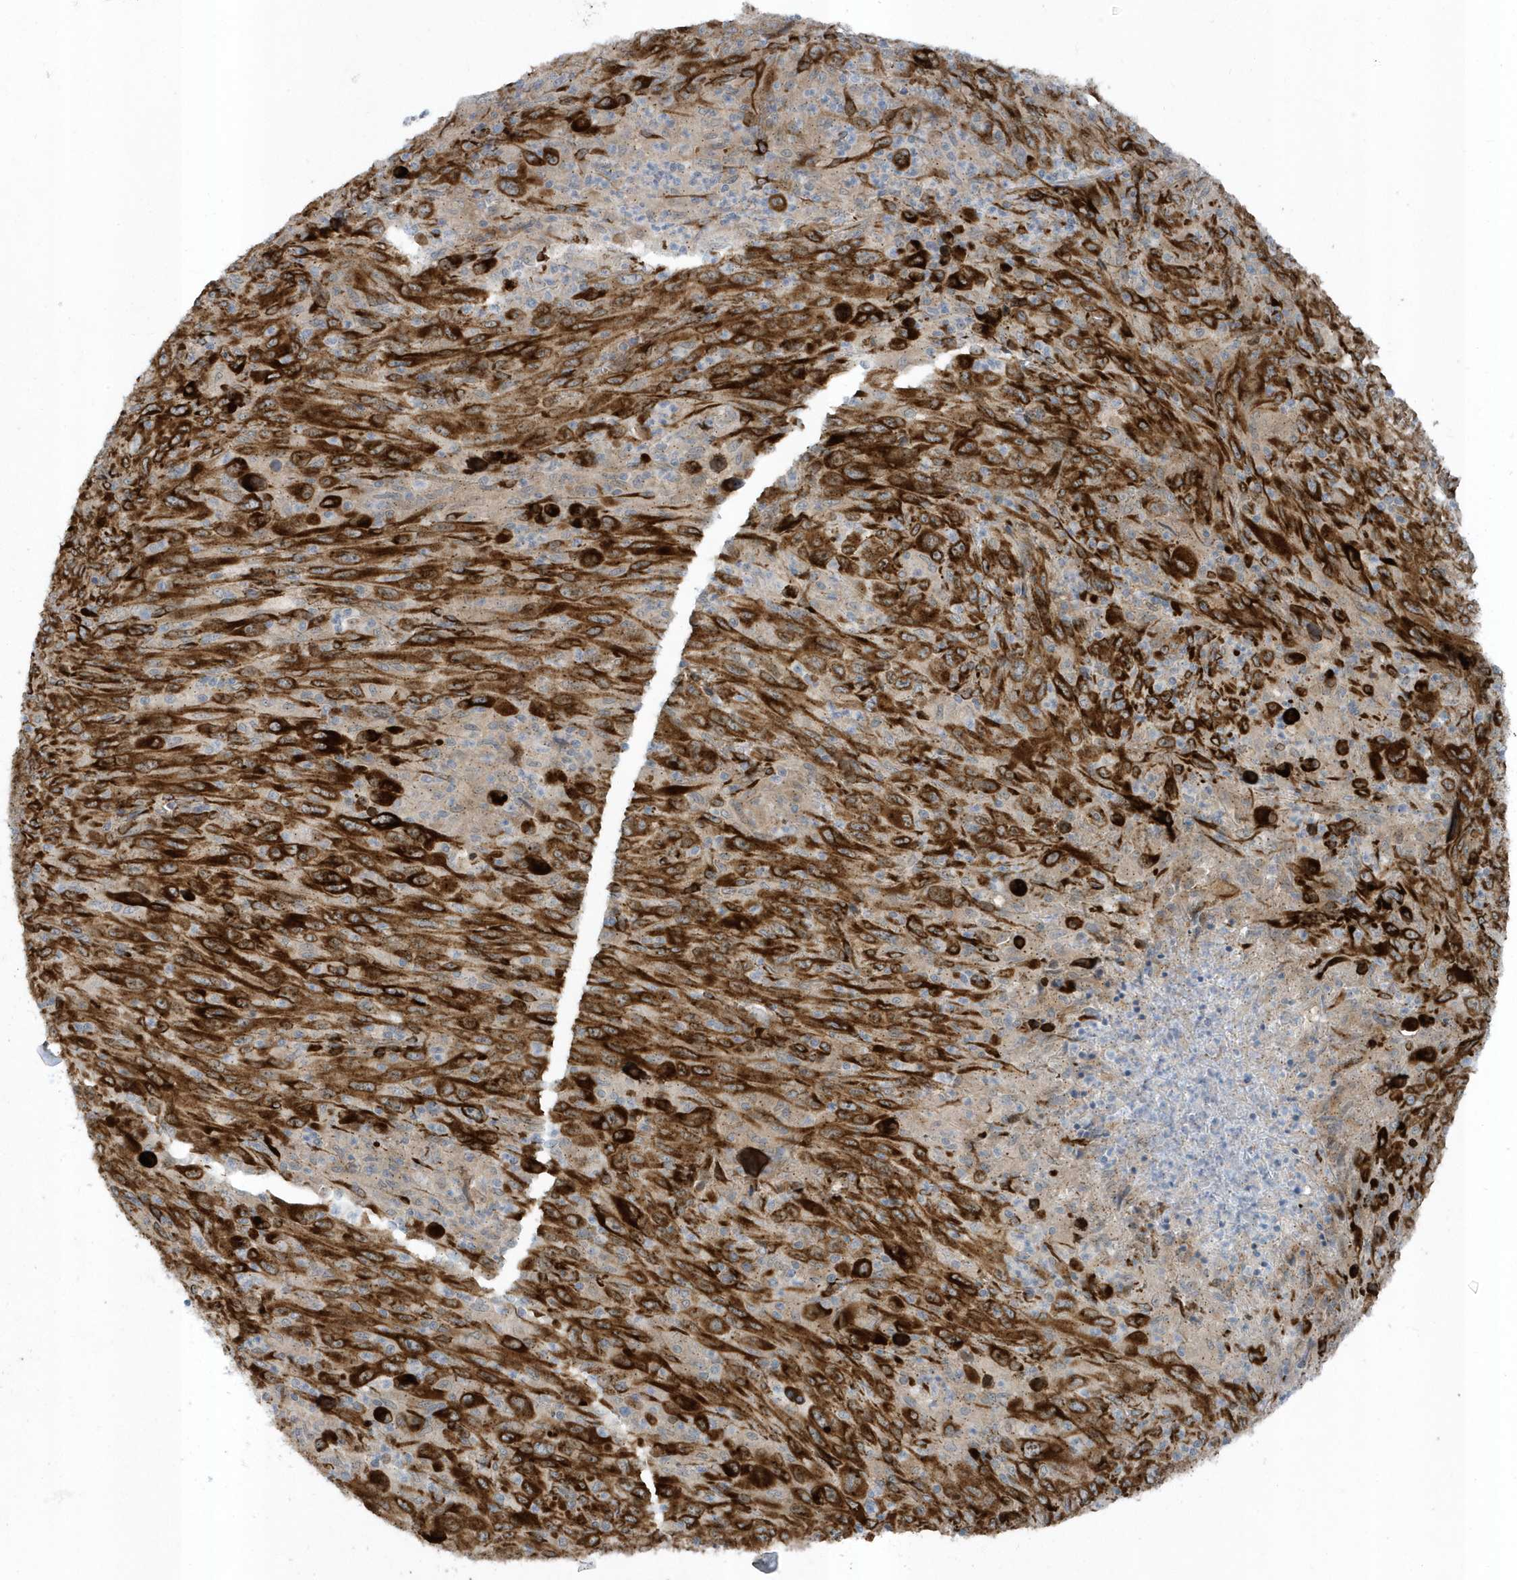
{"staining": {"intensity": "strong", "quantity": ">75%", "location": "cytoplasmic/membranous"}, "tissue": "melanoma", "cell_type": "Tumor cells", "image_type": "cancer", "snomed": [{"axis": "morphology", "description": "Malignant melanoma, Metastatic site"}, {"axis": "topography", "description": "Skin"}], "caption": "Immunohistochemical staining of malignant melanoma (metastatic site) demonstrates strong cytoplasmic/membranous protein expression in about >75% of tumor cells.", "gene": "FAM98A", "patient": {"sex": "female", "age": 56}}